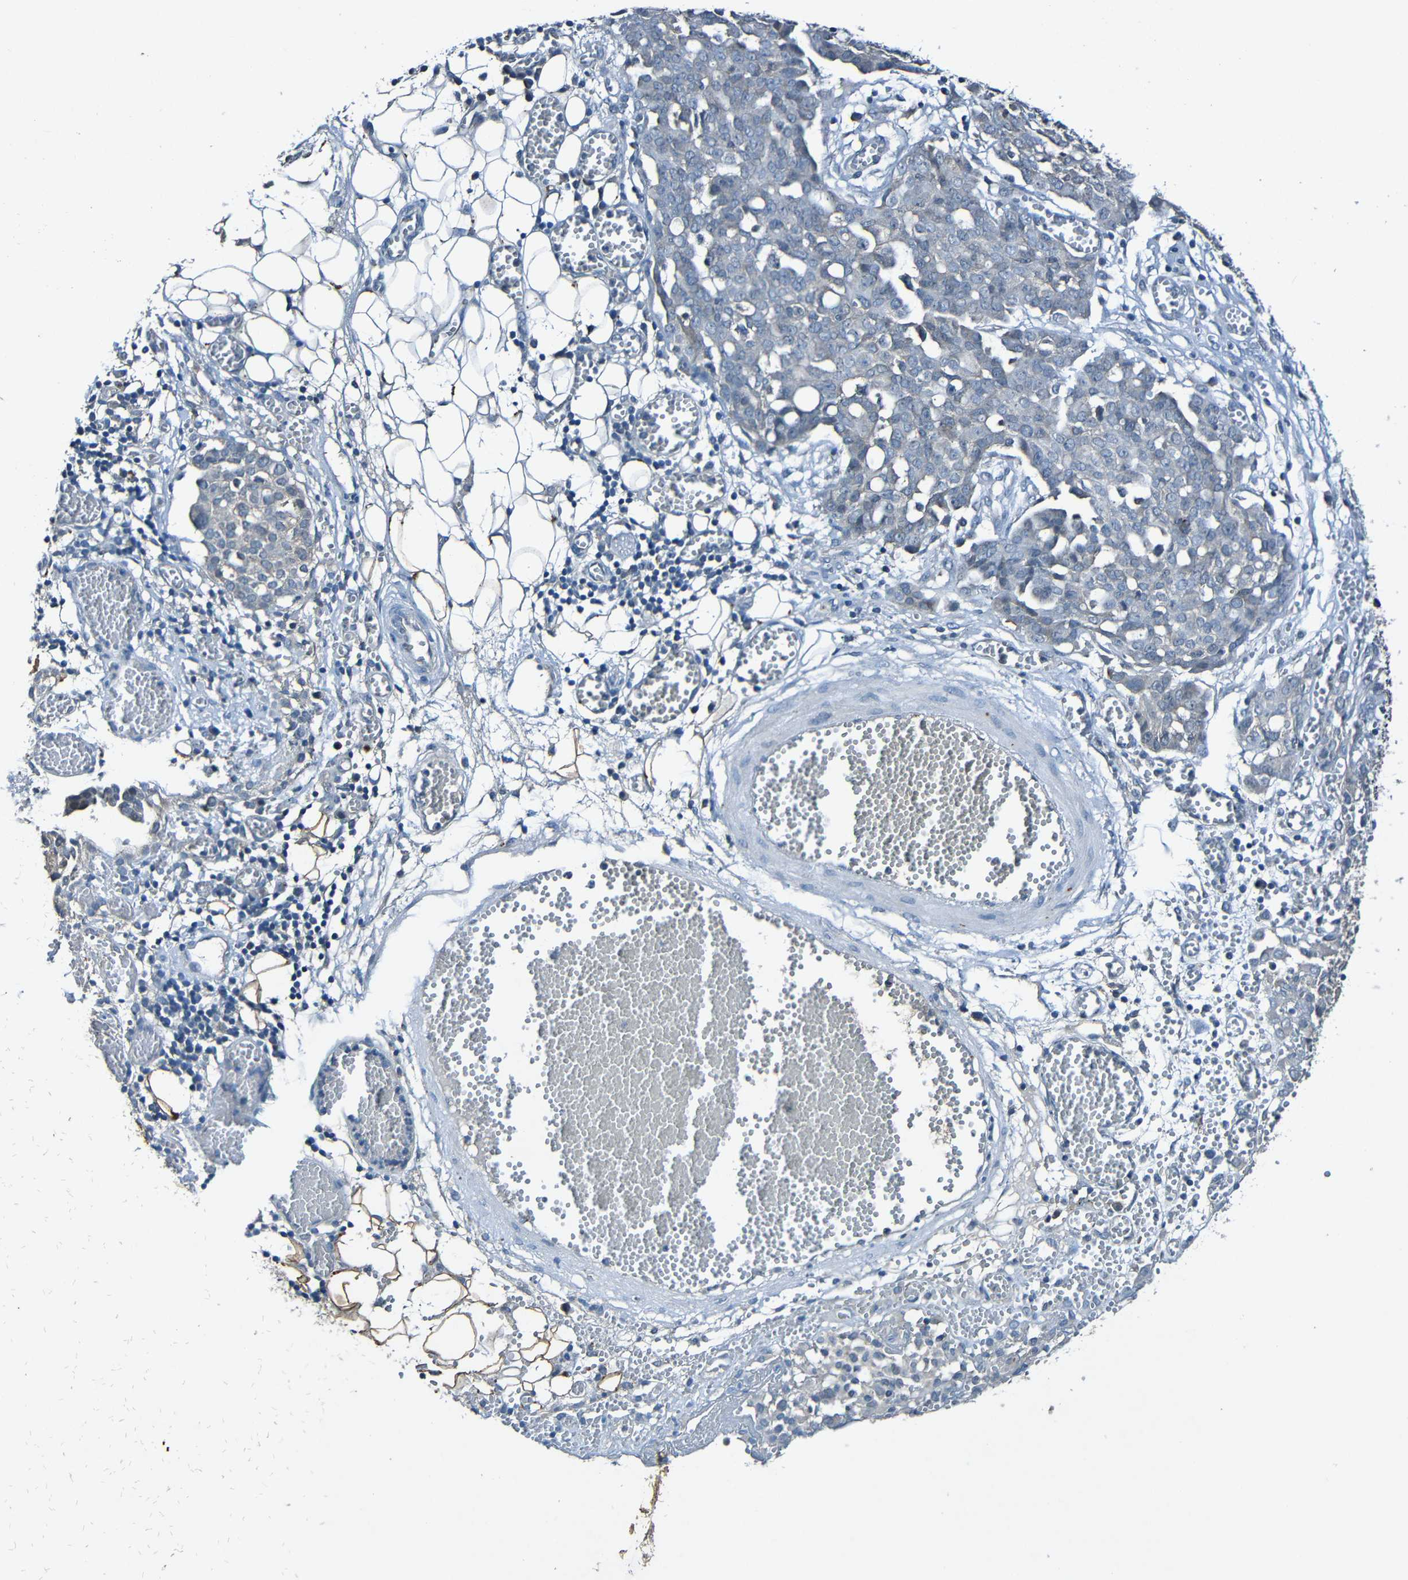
{"staining": {"intensity": "negative", "quantity": "none", "location": "none"}, "tissue": "ovarian cancer", "cell_type": "Tumor cells", "image_type": "cancer", "snomed": [{"axis": "morphology", "description": "Cystadenocarcinoma, serous, NOS"}, {"axis": "topography", "description": "Soft tissue"}, {"axis": "topography", "description": "Ovary"}], "caption": "DAB immunohistochemical staining of serous cystadenocarcinoma (ovarian) demonstrates no significant expression in tumor cells.", "gene": "LRRC70", "patient": {"sex": "female", "age": 57}}